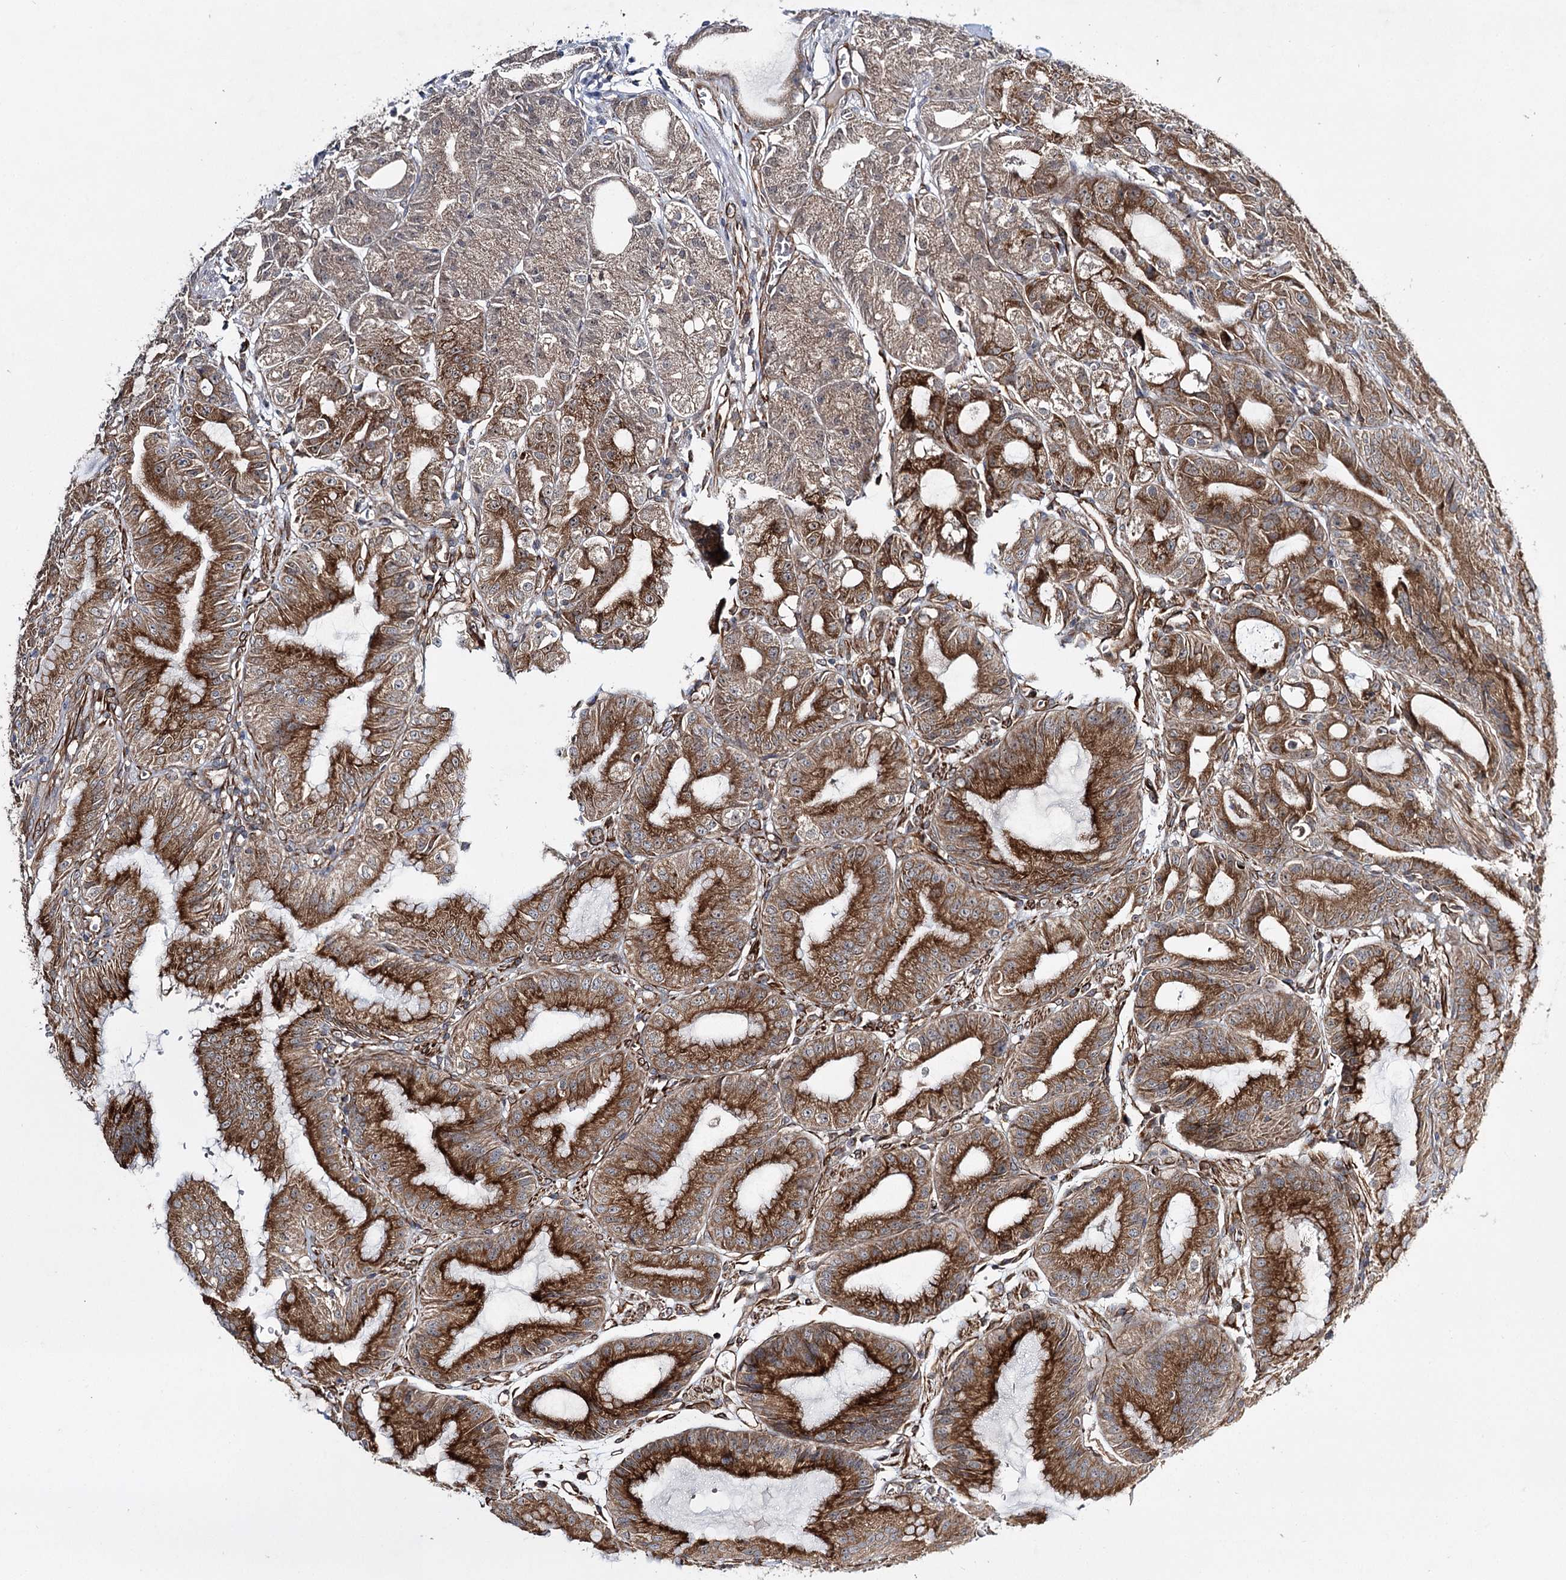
{"staining": {"intensity": "strong", "quantity": ">75%", "location": "cytoplasmic/membranous"}, "tissue": "stomach", "cell_type": "Glandular cells", "image_type": "normal", "snomed": [{"axis": "morphology", "description": "Normal tissue, NOS"}, {"axis": "topography", "description": "Stomach, upper"}, {"axis": "topography", "description": "Stomach, lower"}], "caption": "Immunohistochemistry (IHC) staining of benign stomach, which shows high levels of strong cytoplasmic/membranous positivity in approximately >75% of glandular cells indicating strong cytoplasmic/membranous protein expression. The staining was performed using DAB (3,3'-diaminobenzidine) (brown) for protein detection and nuclei were counterstained in hematoxylin (blue).", "gene": "DPEP2", "patient": {"sex": "male", "age": 71}}